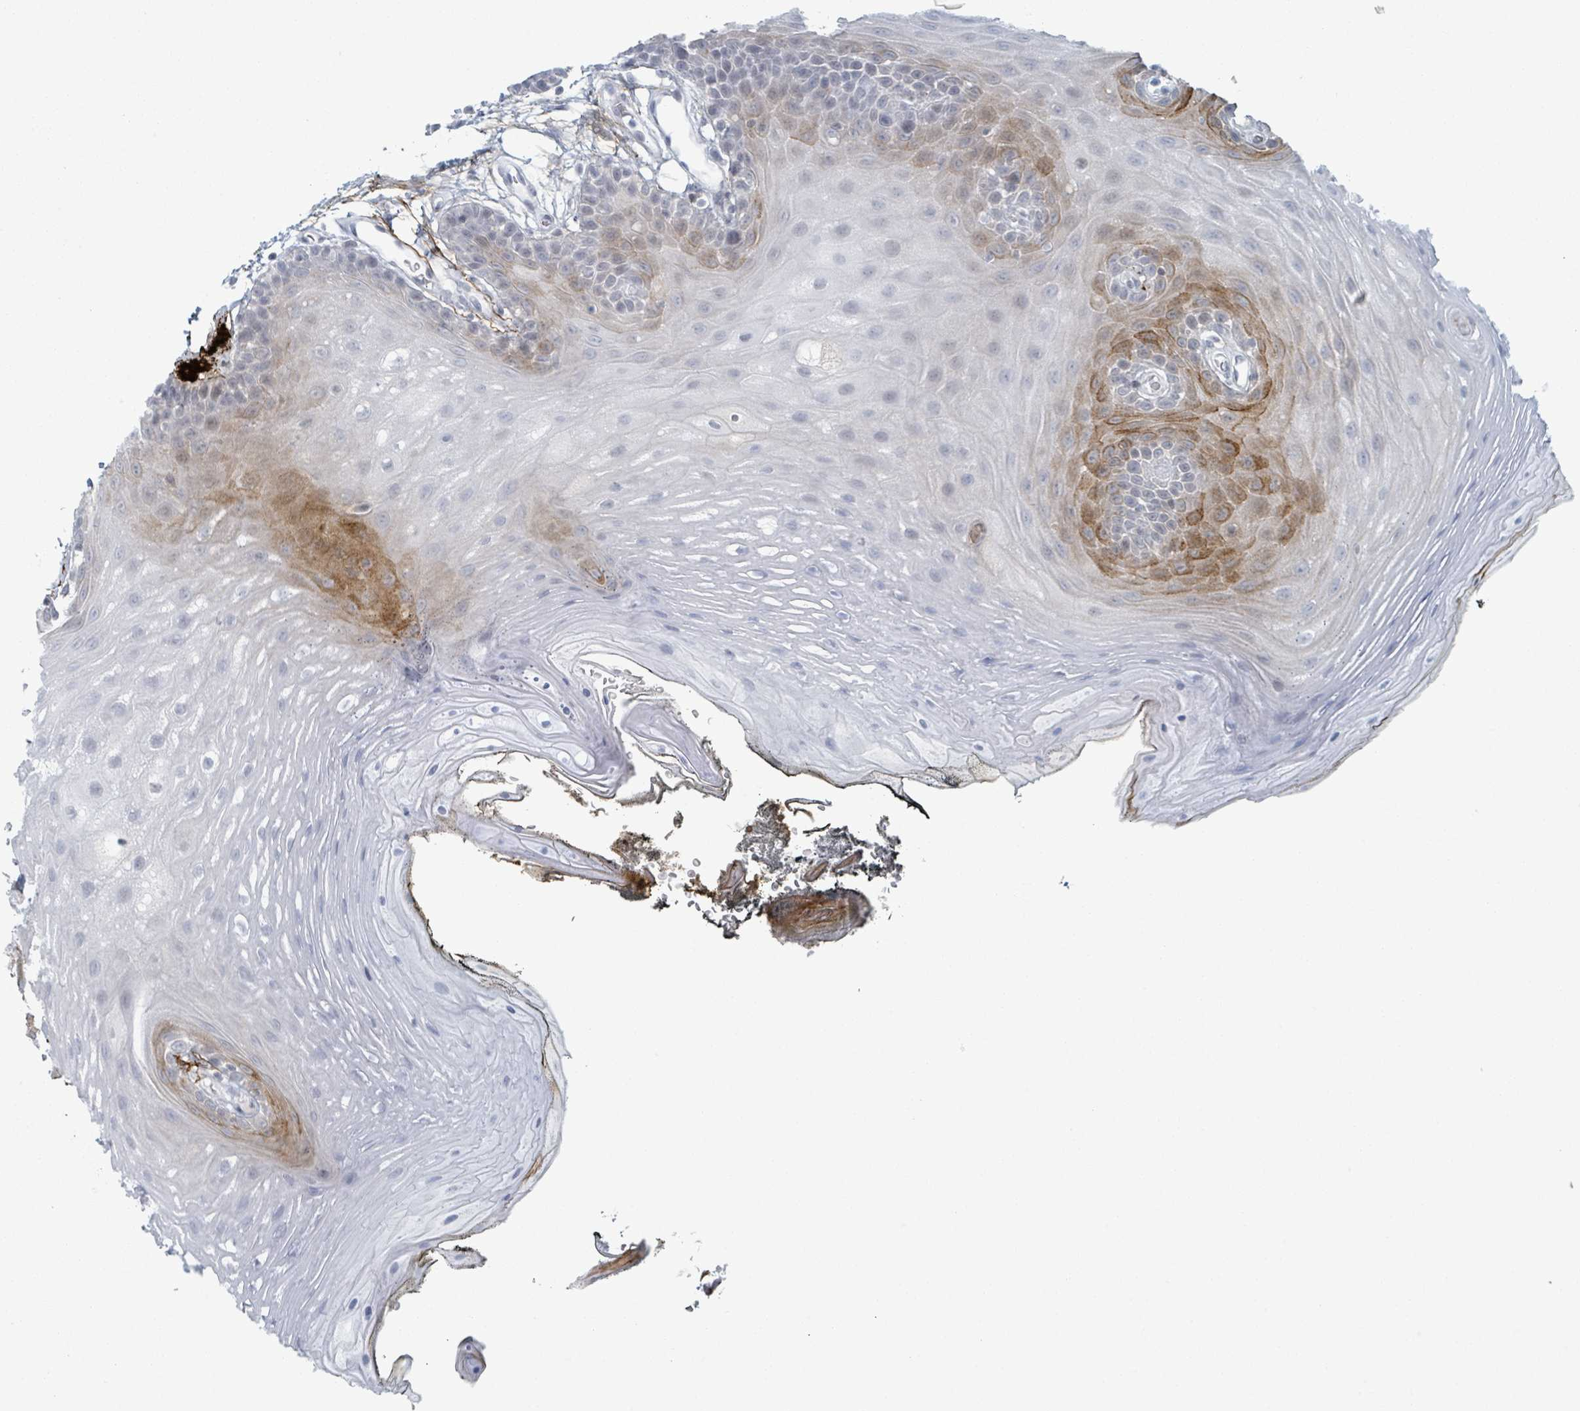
{"staining": {"intensity": "strong", "quantity": "<25%", "location": "cytoplasmic/membranous"}, "tissue": "oral mucosa", "cell_type": "Squamous epithelial cells", "image_type": "normal", "snomed": [{"axis": "morphology", "description": "Normal tissue, NOS"}, {"axis": "topography", "description": "Oral tissue"}, {"axis": "topography", "description": "Tounge, NOS"}], "caption": "Protein expression analysis of unremarkable human oral mucosa reveals strong cytoplasmic/membranous expression in approximately <25% of squamous epithelial cells.", "gene": "GPR15LG", "patient": {"sex": "female", "age": 81}}